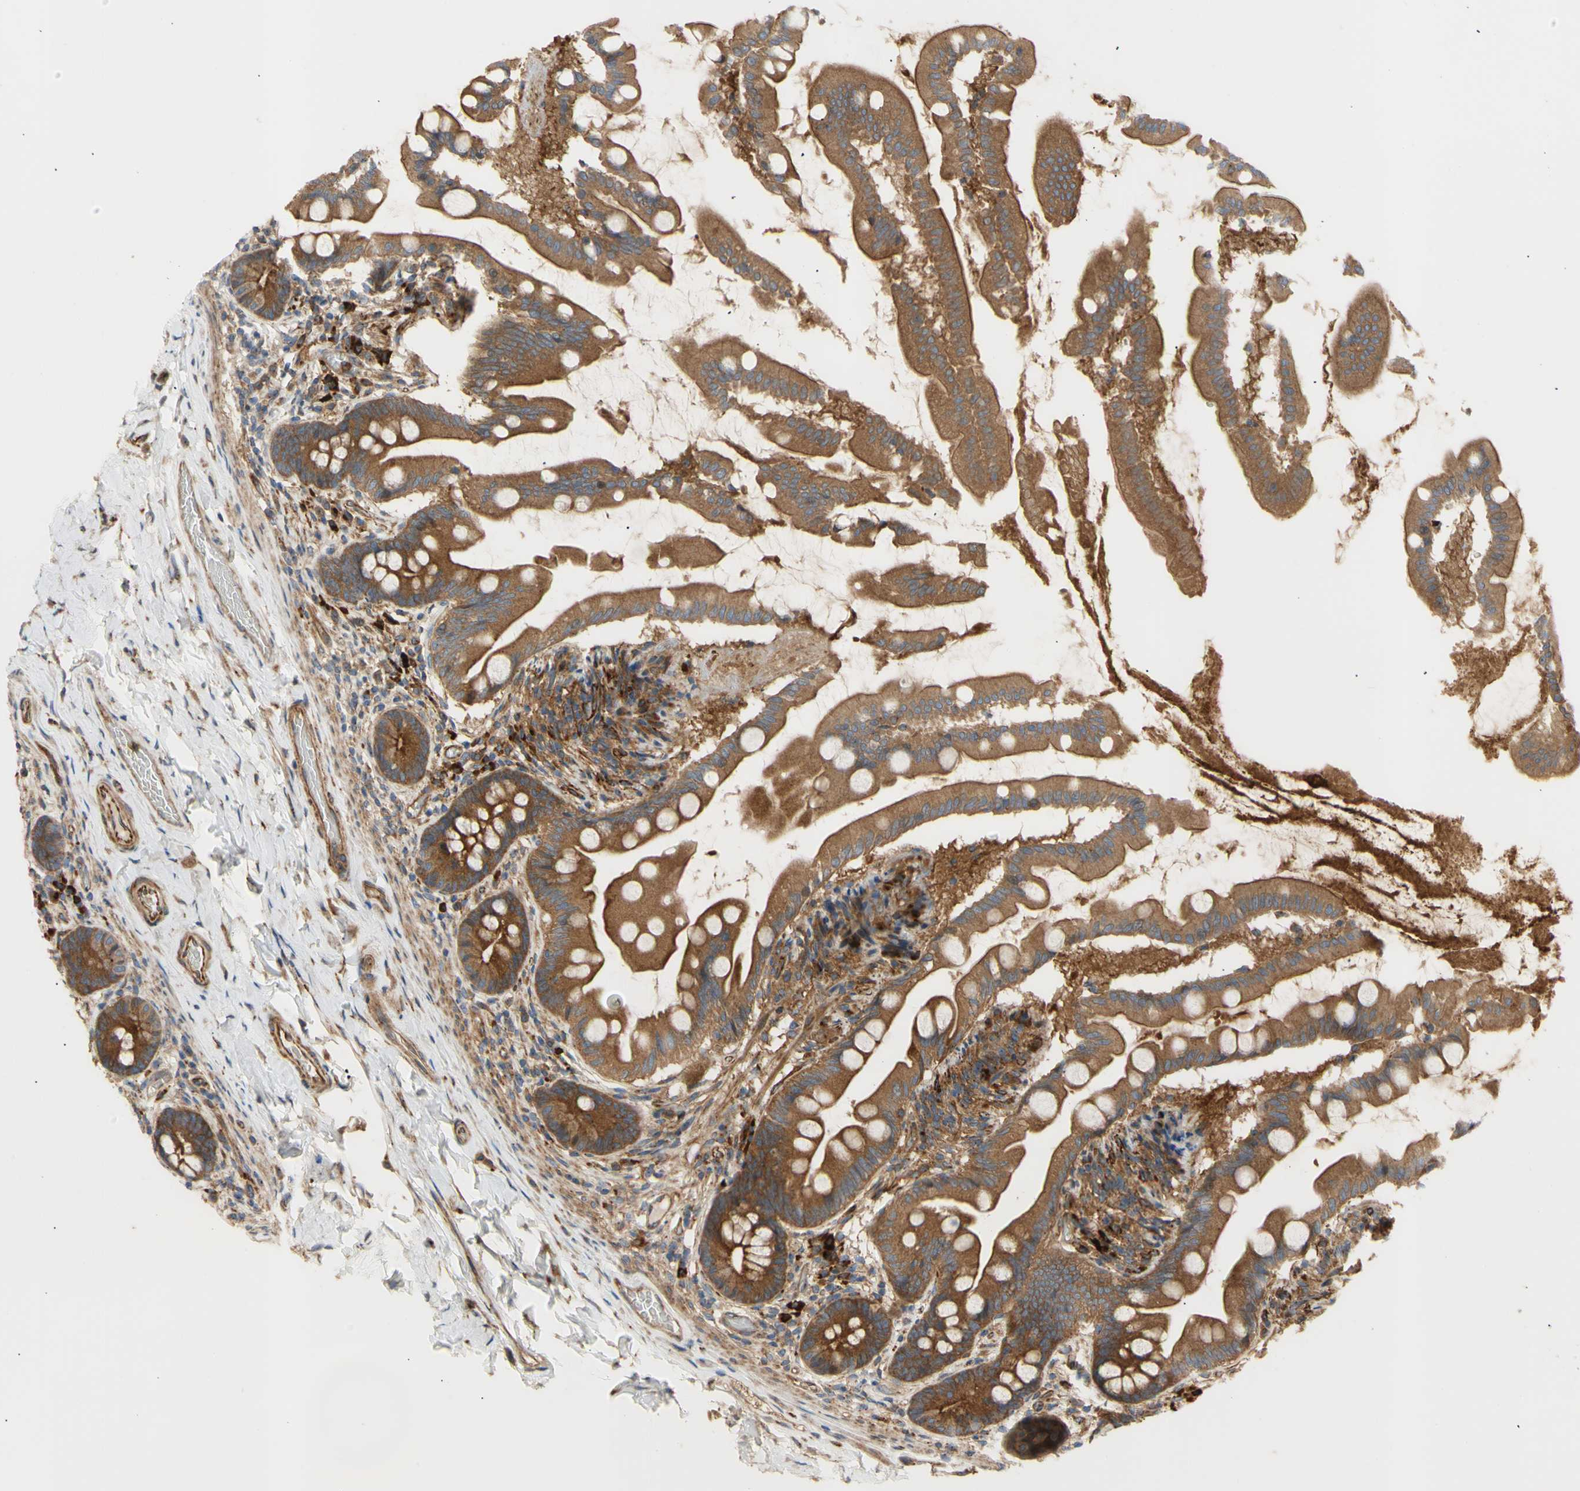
{"staining": {"intensity": "strong", "quantity": ">75%", "location": "cytoplasmic/membranous"}, "tissue": "small intestine", "cell_type": "Glandular cells", "image_type": "normal", "snomed": [{"axis": "morphology", "description": "Normal tissue, NOS"}, {"axis": "topography", "description": "Small intestine"}], "caption": "This photomicrograph demonstrates normal small intestine stained with immunohistochemistry to label a protein in brown. The cytoplasmic/membranous of glandular cells show strong positivity for the protein. Nuclei are counter-stained blue.", "gene": "TUBG2", "patient": {"sex": "female", "age": 56}}